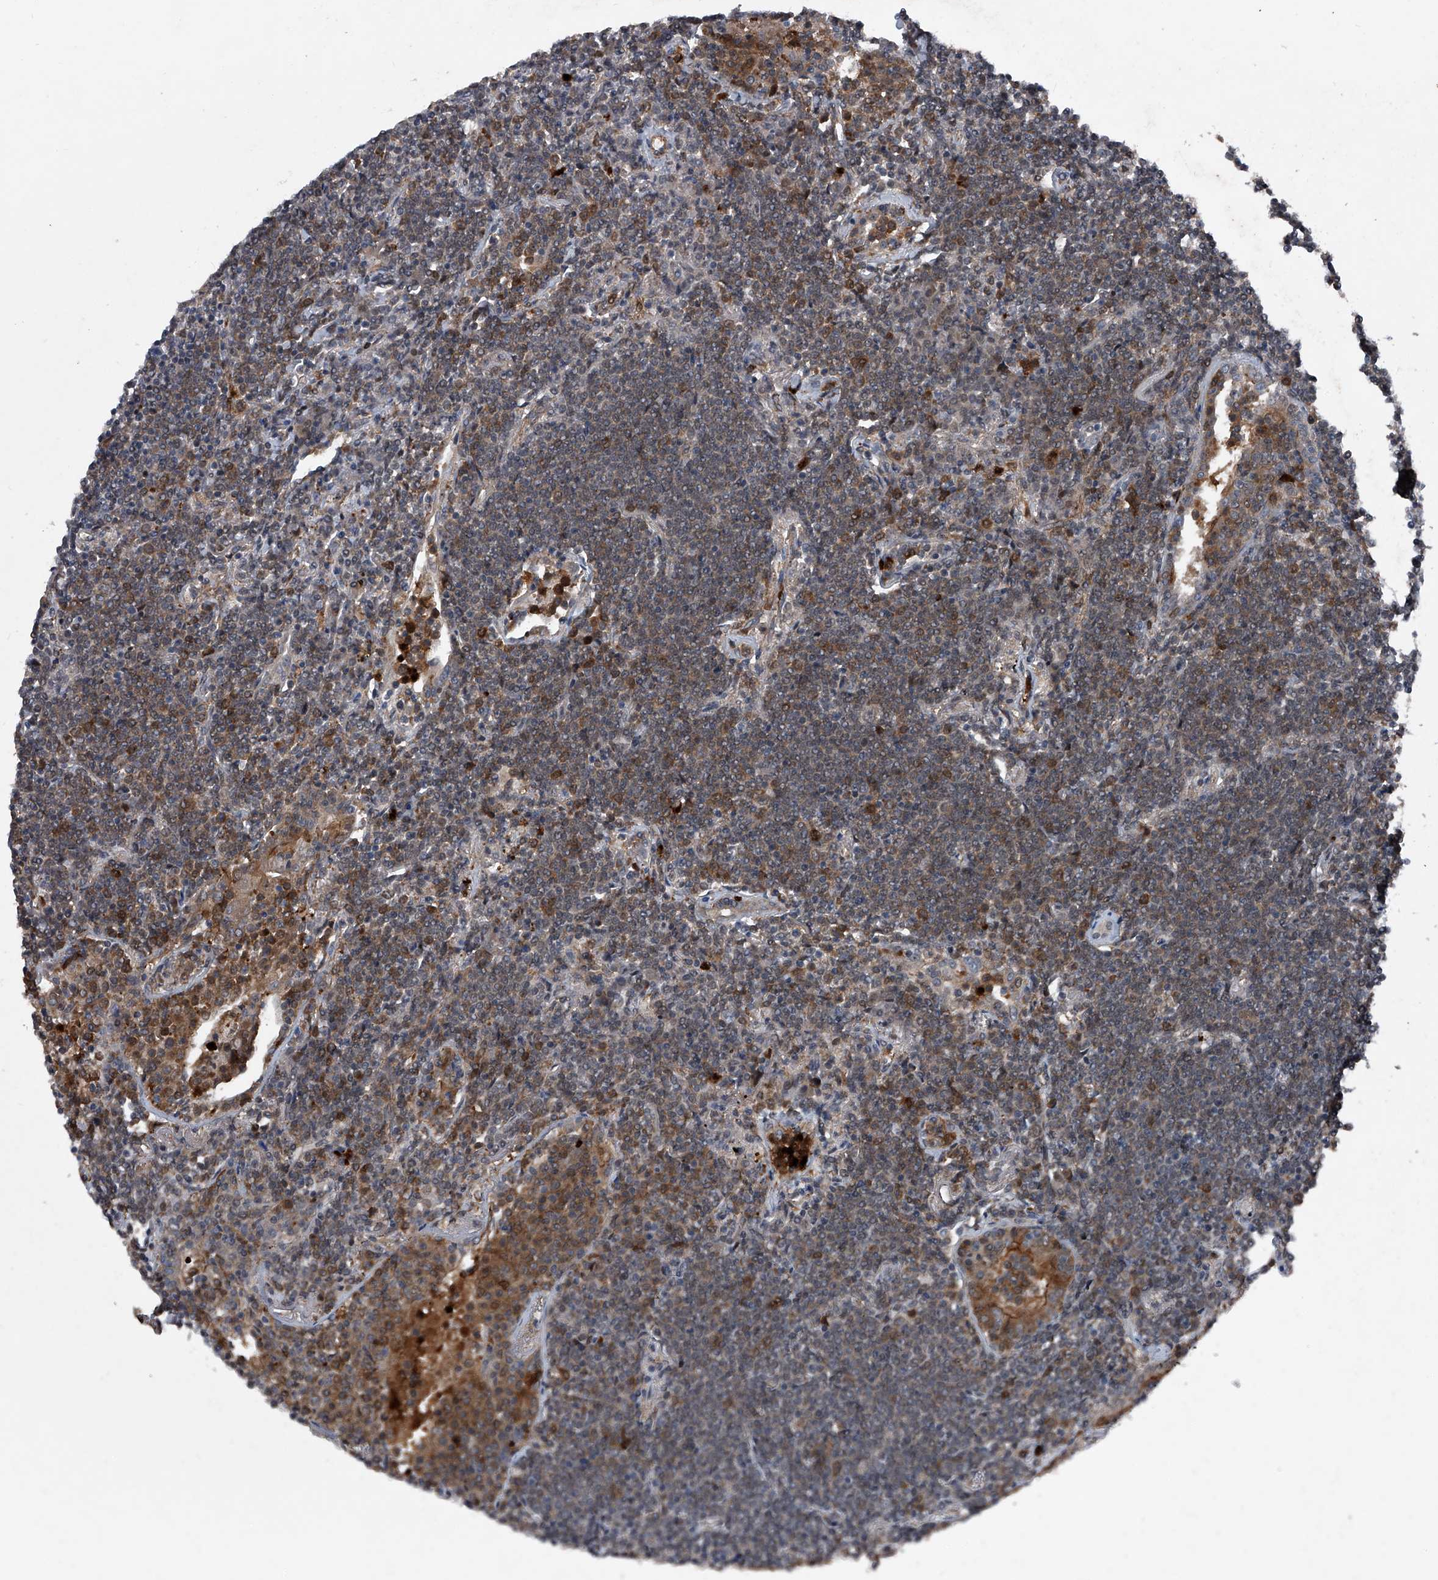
{"staining": {"intensity": "weak", "quantity": ">75%", "location": "cytoplasmic/membranous"}, "tissue": "lymphoma", "cell_type": "Tumor cells", "image_type": "cancer", "snomed": [{"axis": "morphology", "description": "Malignant lymphoma, non-Hodgkin's type, Low grade"}, {"axis": "topography", "description": "Lung"}], "caption": "This histopathology image displays immunohistochemistry (IHC) staining of lymphoma, with low weak cytoplasmic/membranous staining in about >75% of tumor cells.", "gene": "MAPKAP1", "patient": {"sex": "female", "age": 71}}